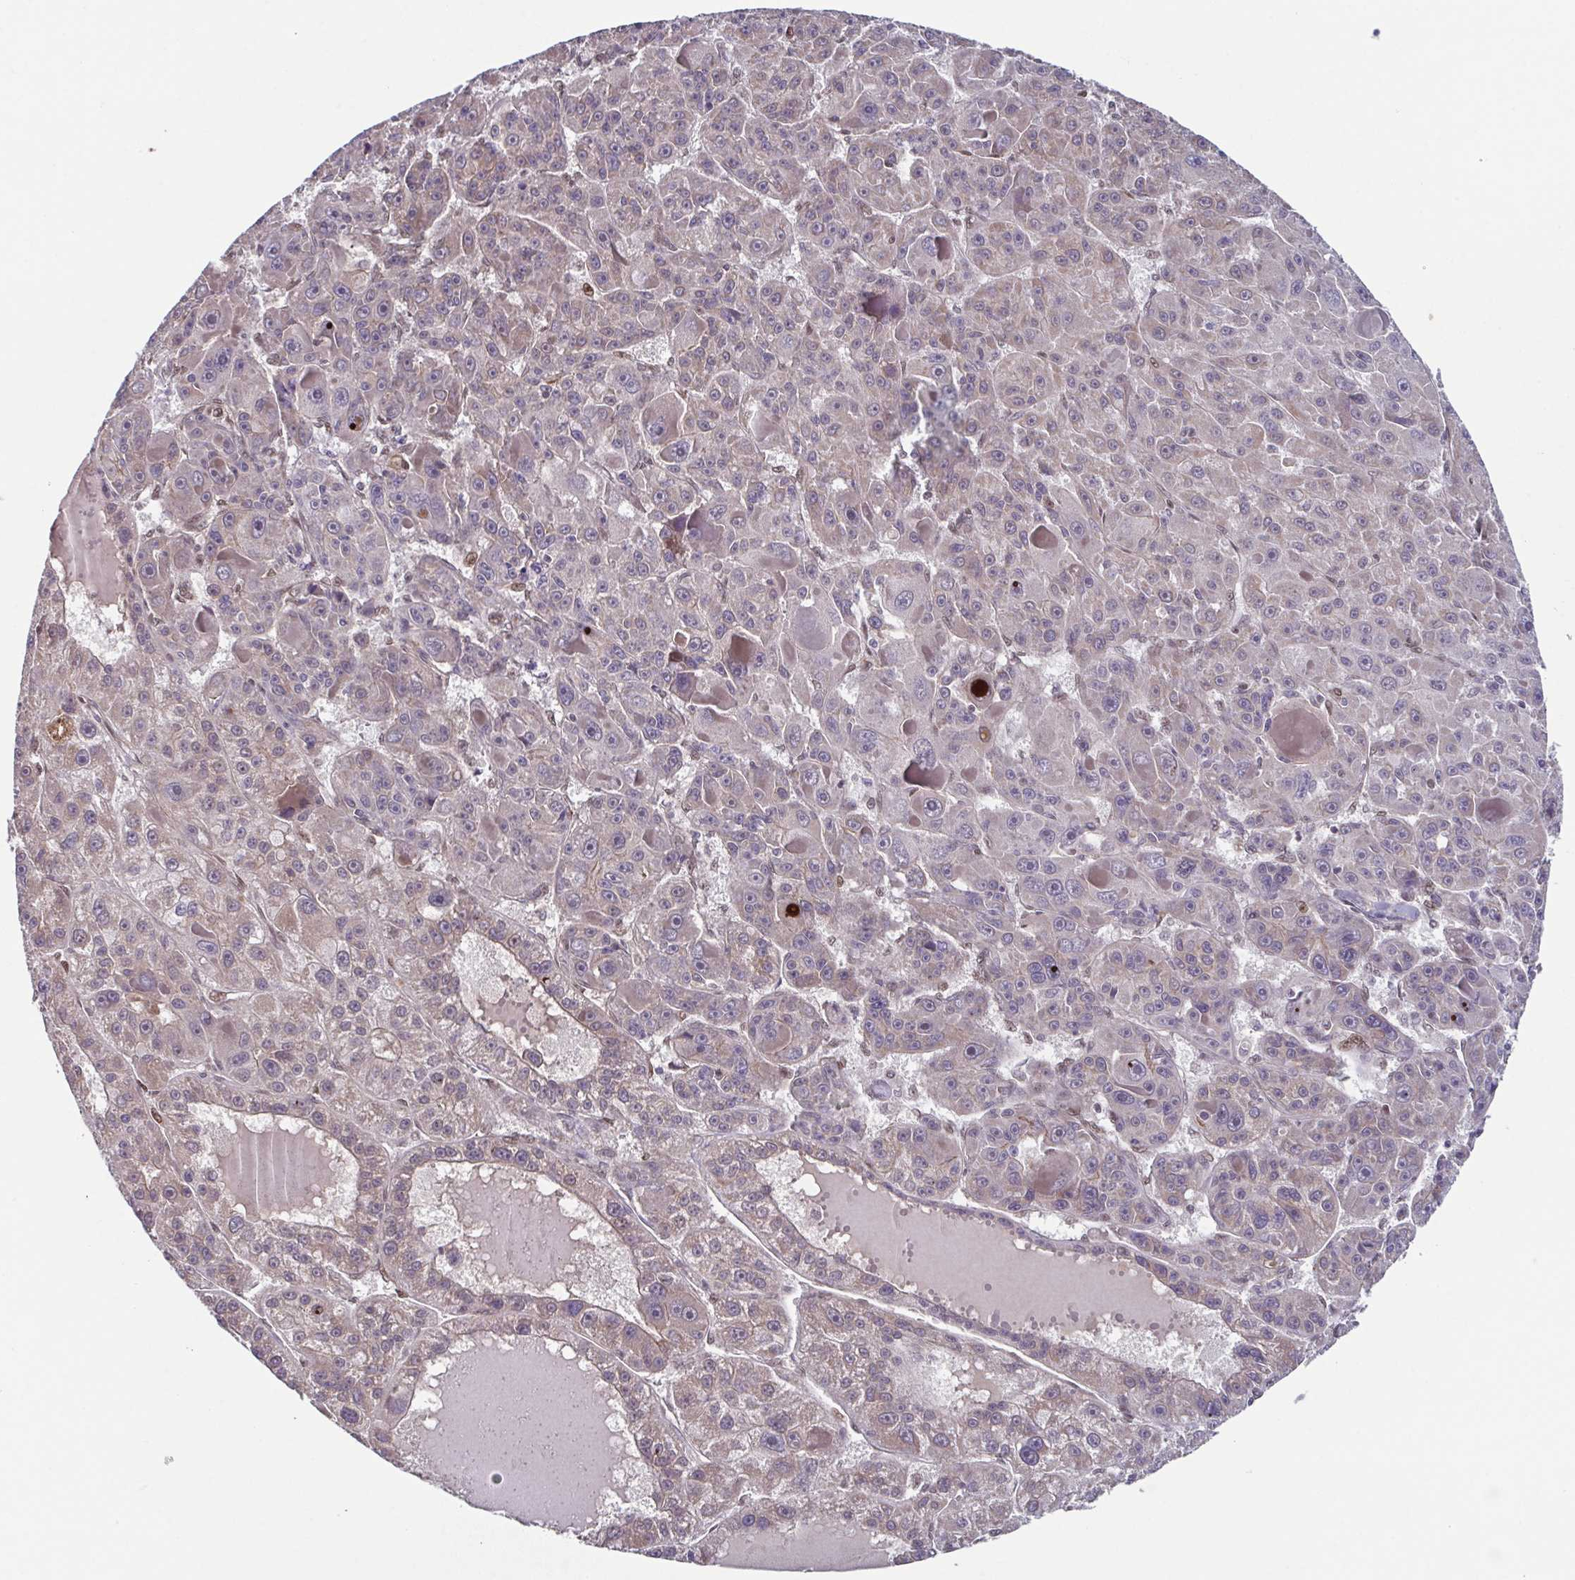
{"staining": {"intensity": "weak", "quantity": "25%-75%", "location": "cytoplasmic/membranous"}, "tissue": "liver cancer", "cell_type": "Tumor cells", "image_type": "cancer", "snomed": [{"axis": "morphology", "description": "Carcinoma, Hepatocellular, NOS"}, {"axis": "topography", "description": "Liver"}], "caption": "Liver cancer tissue shows weak cytoplasmic/membranous staining in about 25%-75% of tumor cells", "gene": "TTC19", "patient": {"sex": "male", "age": 76}}